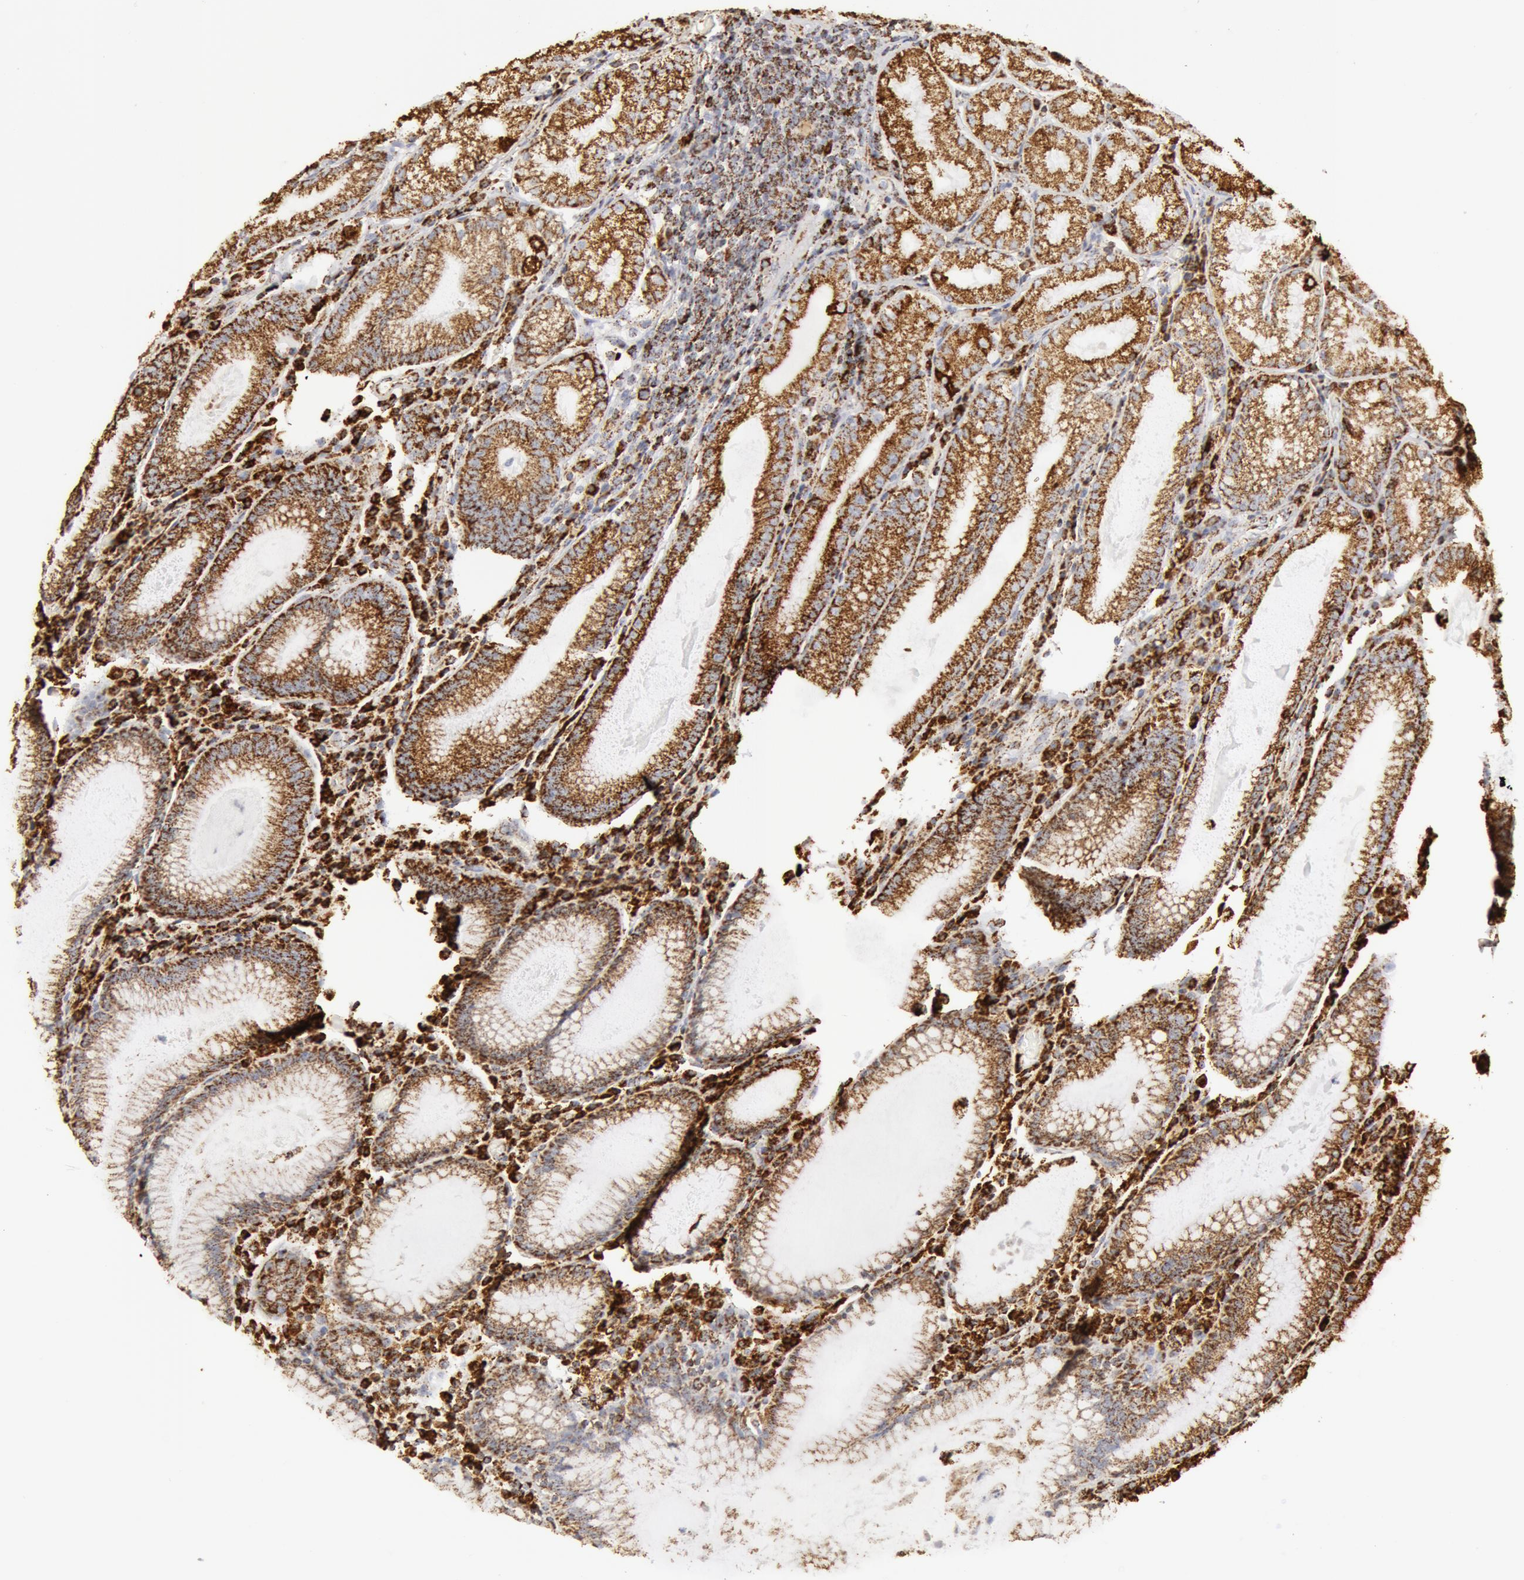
{"staining": {"intensity": "strong", "quantity": ">75%", "location": "cytoplasmic/membranous"}, "tissue": "stomach", "cell_type": "Glandular cells", "image_type": "normal", "snomed": [{"axis": "morphology", "description": "Normal tissue, NOS"}, {"axis": "topography", "description": "Stomach, lower"}], "caption": "Normal stomach demonstrates strong cytoplasmic/membranous positivity in approximately >75% of glandular cells, visualized by immunohistochemistry. (brown staining indicates protein expression, while blue staining denotes nuclei).", "gene": "ATP5F1B", "patient": {"sex": "female", "age": 43}}